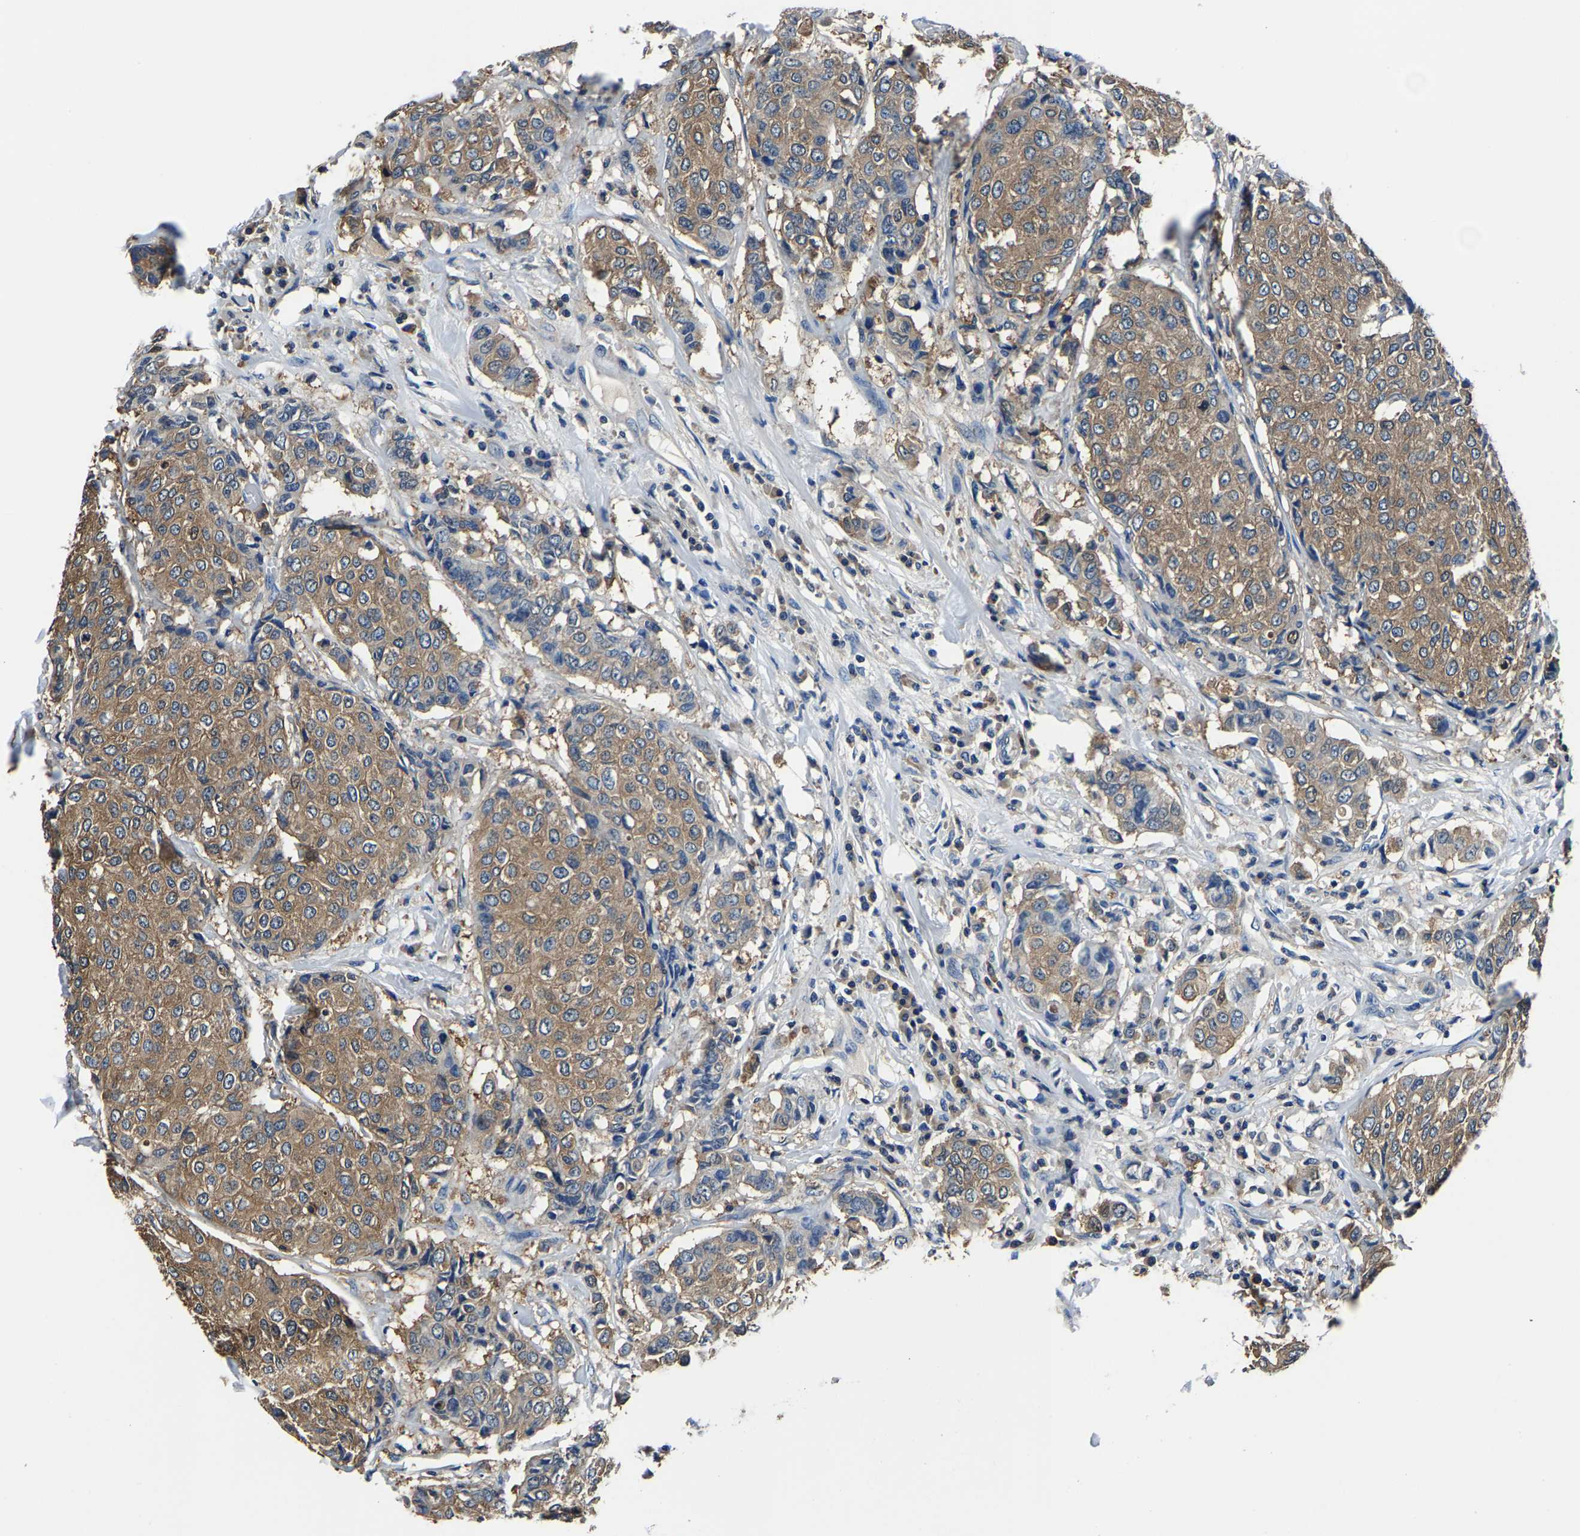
{"staining": {"intensity": "moderate", "quantity": ">75%", "location": "cytoplasmic/membranous"}, "tissue": "breast cancer", "cell_type": "Tumor cells", "image_type": "cancer", "snomed": [{"axis": "morphology", "description": "Duct carcinoma"}, {"axis": "topography", "description": "Breast"}], "caption": "This is an image of immunohistochemistry (IHC) staining of breast invasive ductal carcinoma, which shows moderate staining in the cytoplasmic/membranous of tumor cells.", "gene": "ALDOB", "patient": {"sex": "female", "age": 27}}